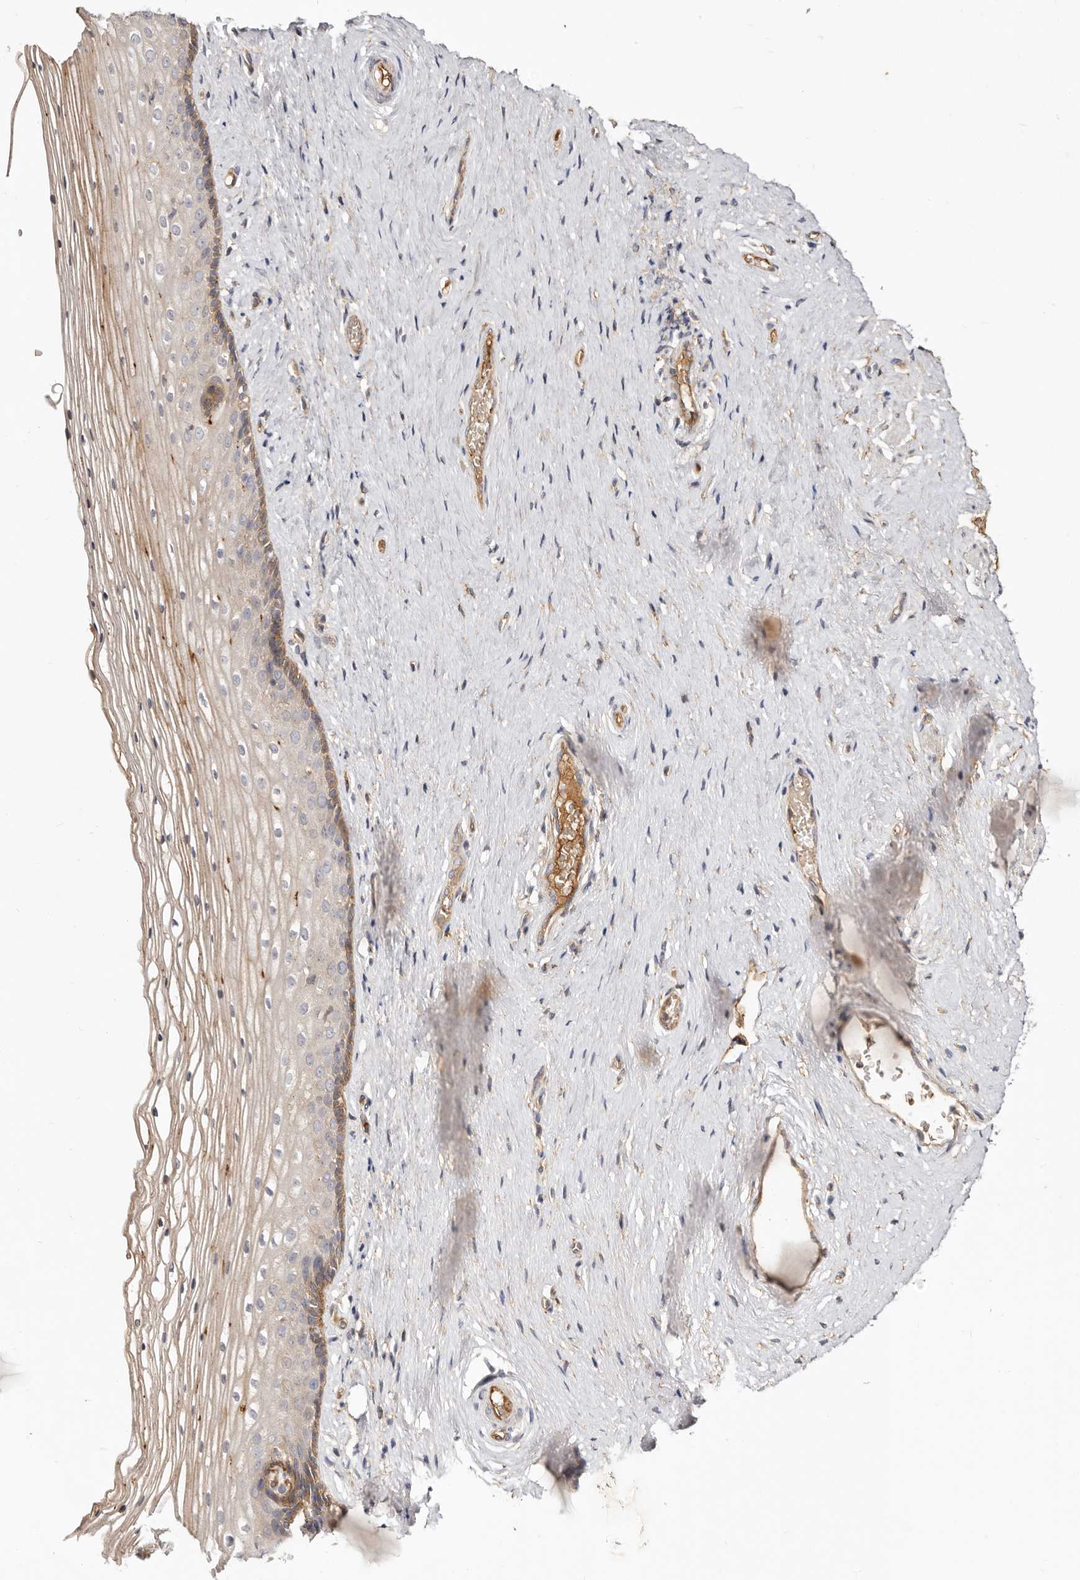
{"staining": {"intensity": "weak", "quantity": "<25%", "location": "cytoplasmic/membranous"}, "tissue": "vagina", "cell_type": "Squamous epithelial cells", "image_type": "normal", "snomed": [{"axis": "morphology", "description": "Normal tissue, NOS"}, {"axis": "topography", "description": "Vagina"}], "caption": "IHC of normal vagina demonstrates no positivity in squamous epithelial cells. (DAB immunohistochemistry visualized using brightfield microscopy, high magnification).", "gene": "ADAMTS9", "patient": {"sex": "female", "age": 46}}